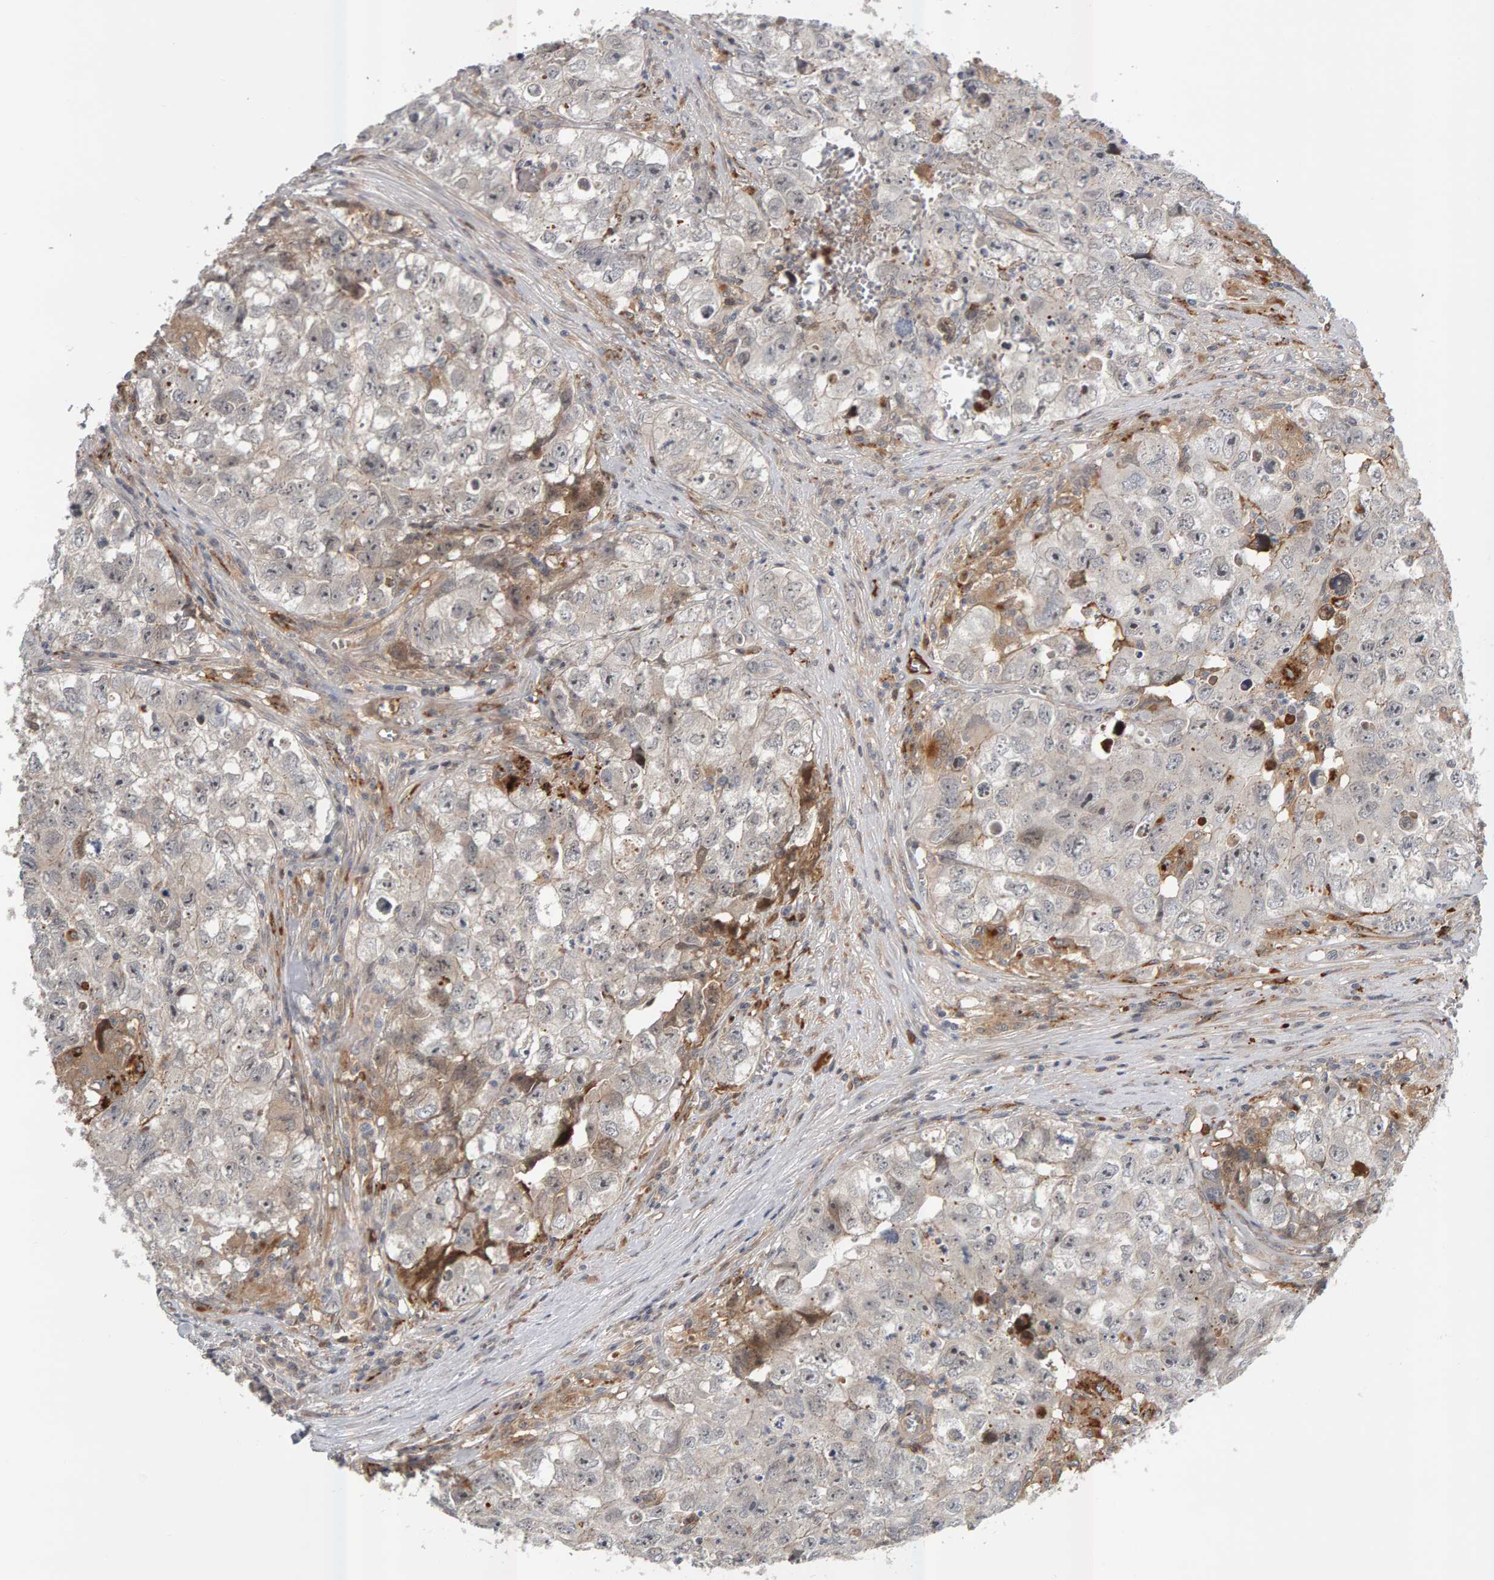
{"staining": {"intensity": "weak", "quantity": "<25%", "location": "cytoplasmic/membranous"}, "tissue": "testis cancer", "cell_type": "Tumor cells", "image_type": "cancer", "snomed": [{"axis": "morphology", "description": "Seminoma, NOS"}, {"axis": "morphology", "description": "Carcinoma, Embryonal, NOS"}, {"axis": "topography", "description": "Testis"}], "caption": "Testis cancer (seminoma) stained for a protein using immunohistochemistry (IHC) shows no positivity tumor cells.", "gene": "ZNF160", "patient": {"sex": "male", "age": 43}}